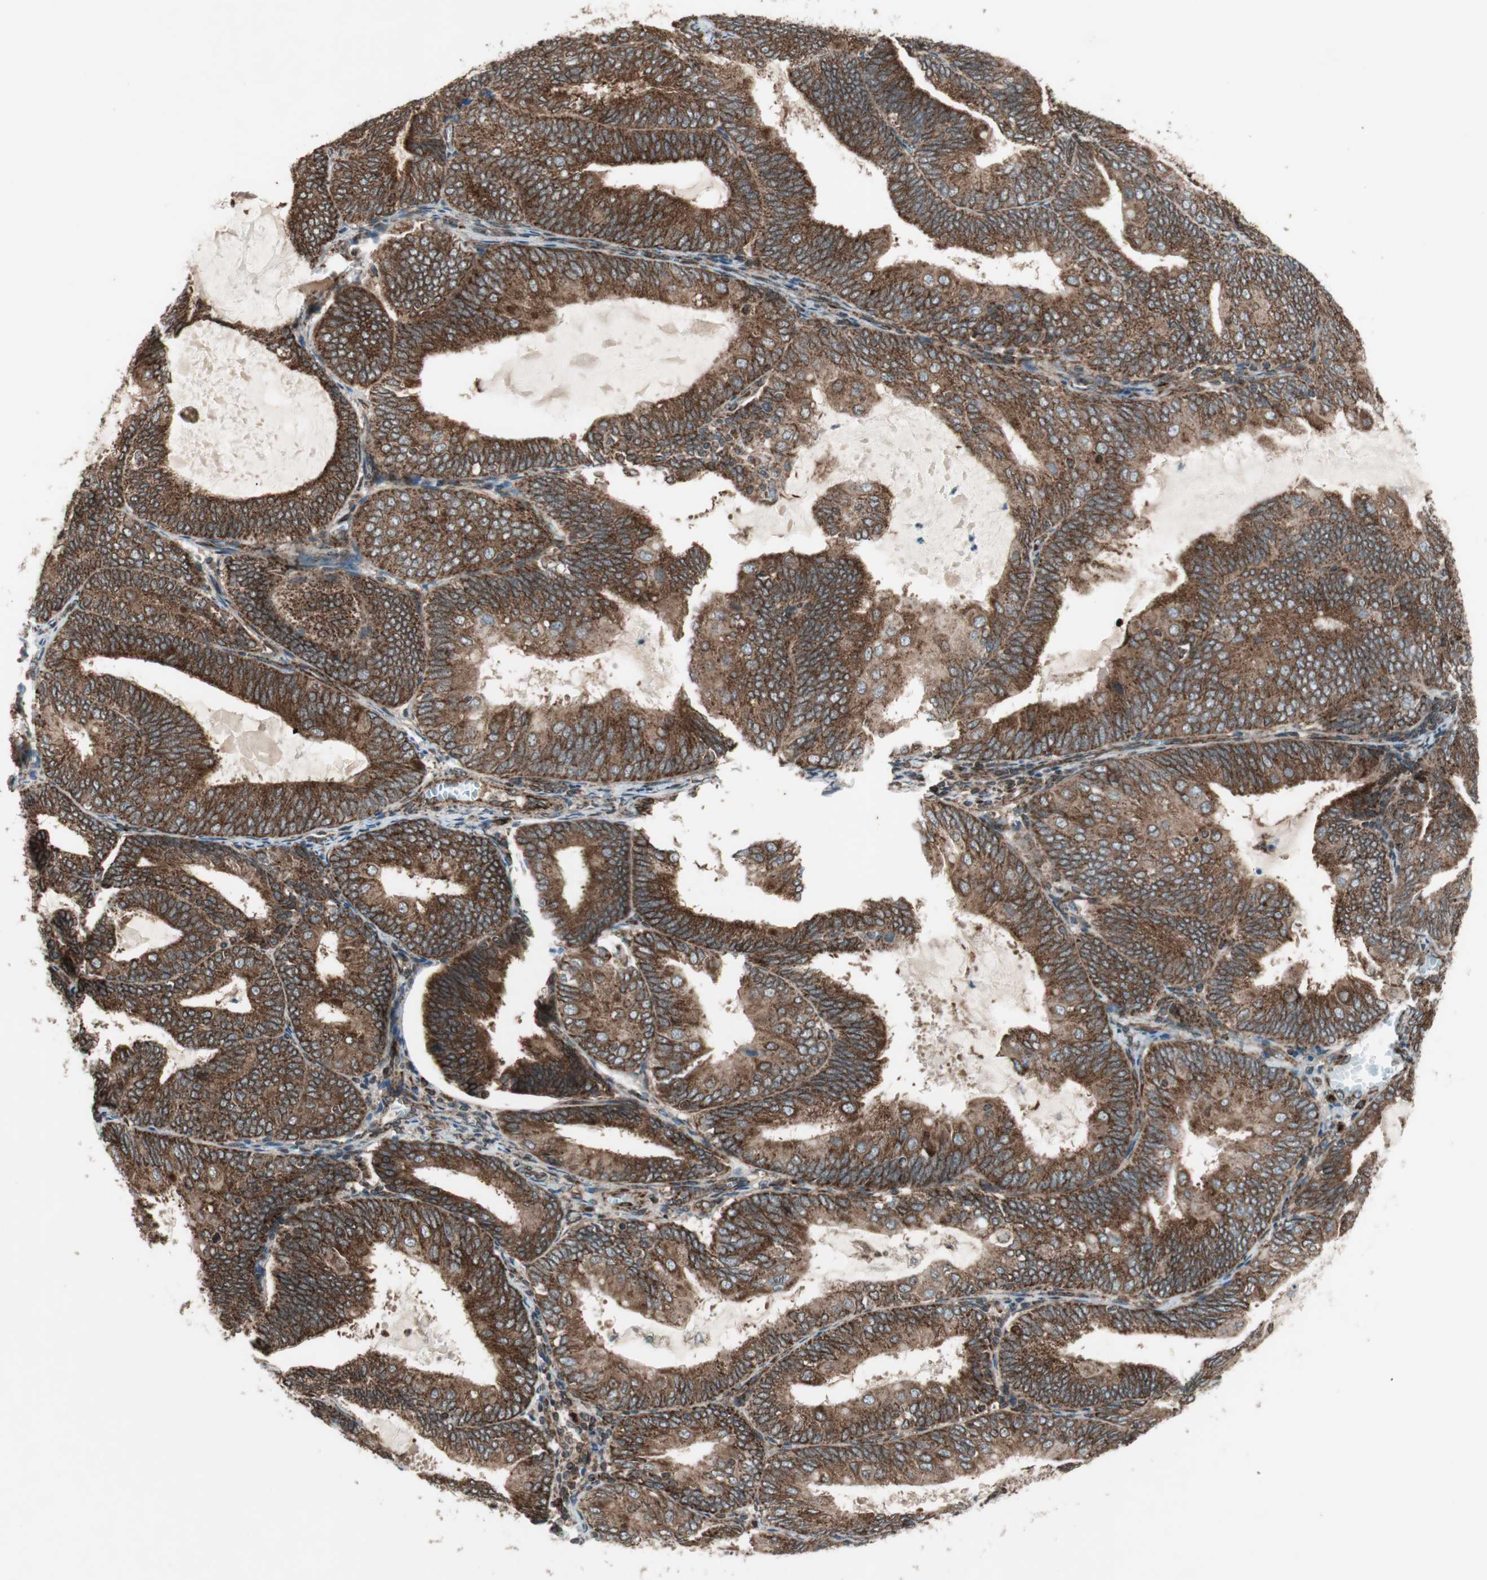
{"staining": {"intensity": "strong", "quantity": ">75%", "location": "cytoplasmic/membranous,nuclear"}, "tissue": "endometrial cancer", "cell_type": "Tumor cells", "image_type": "cancer", "snomed": [{"axis": "morphology", "description": "Adenocarcinoma, NOS"}, {"axis": "topography", "description": "Endometrium"}], "caption": "Human adenocarcinoma (endometrial) stained with a brown dye displays strong cytoplasmic/membranous and nuclear positive expression in approximately >75% of tumor cells.", "gene": "NUP62", "patient": {"sex": "female", "age": 81}}